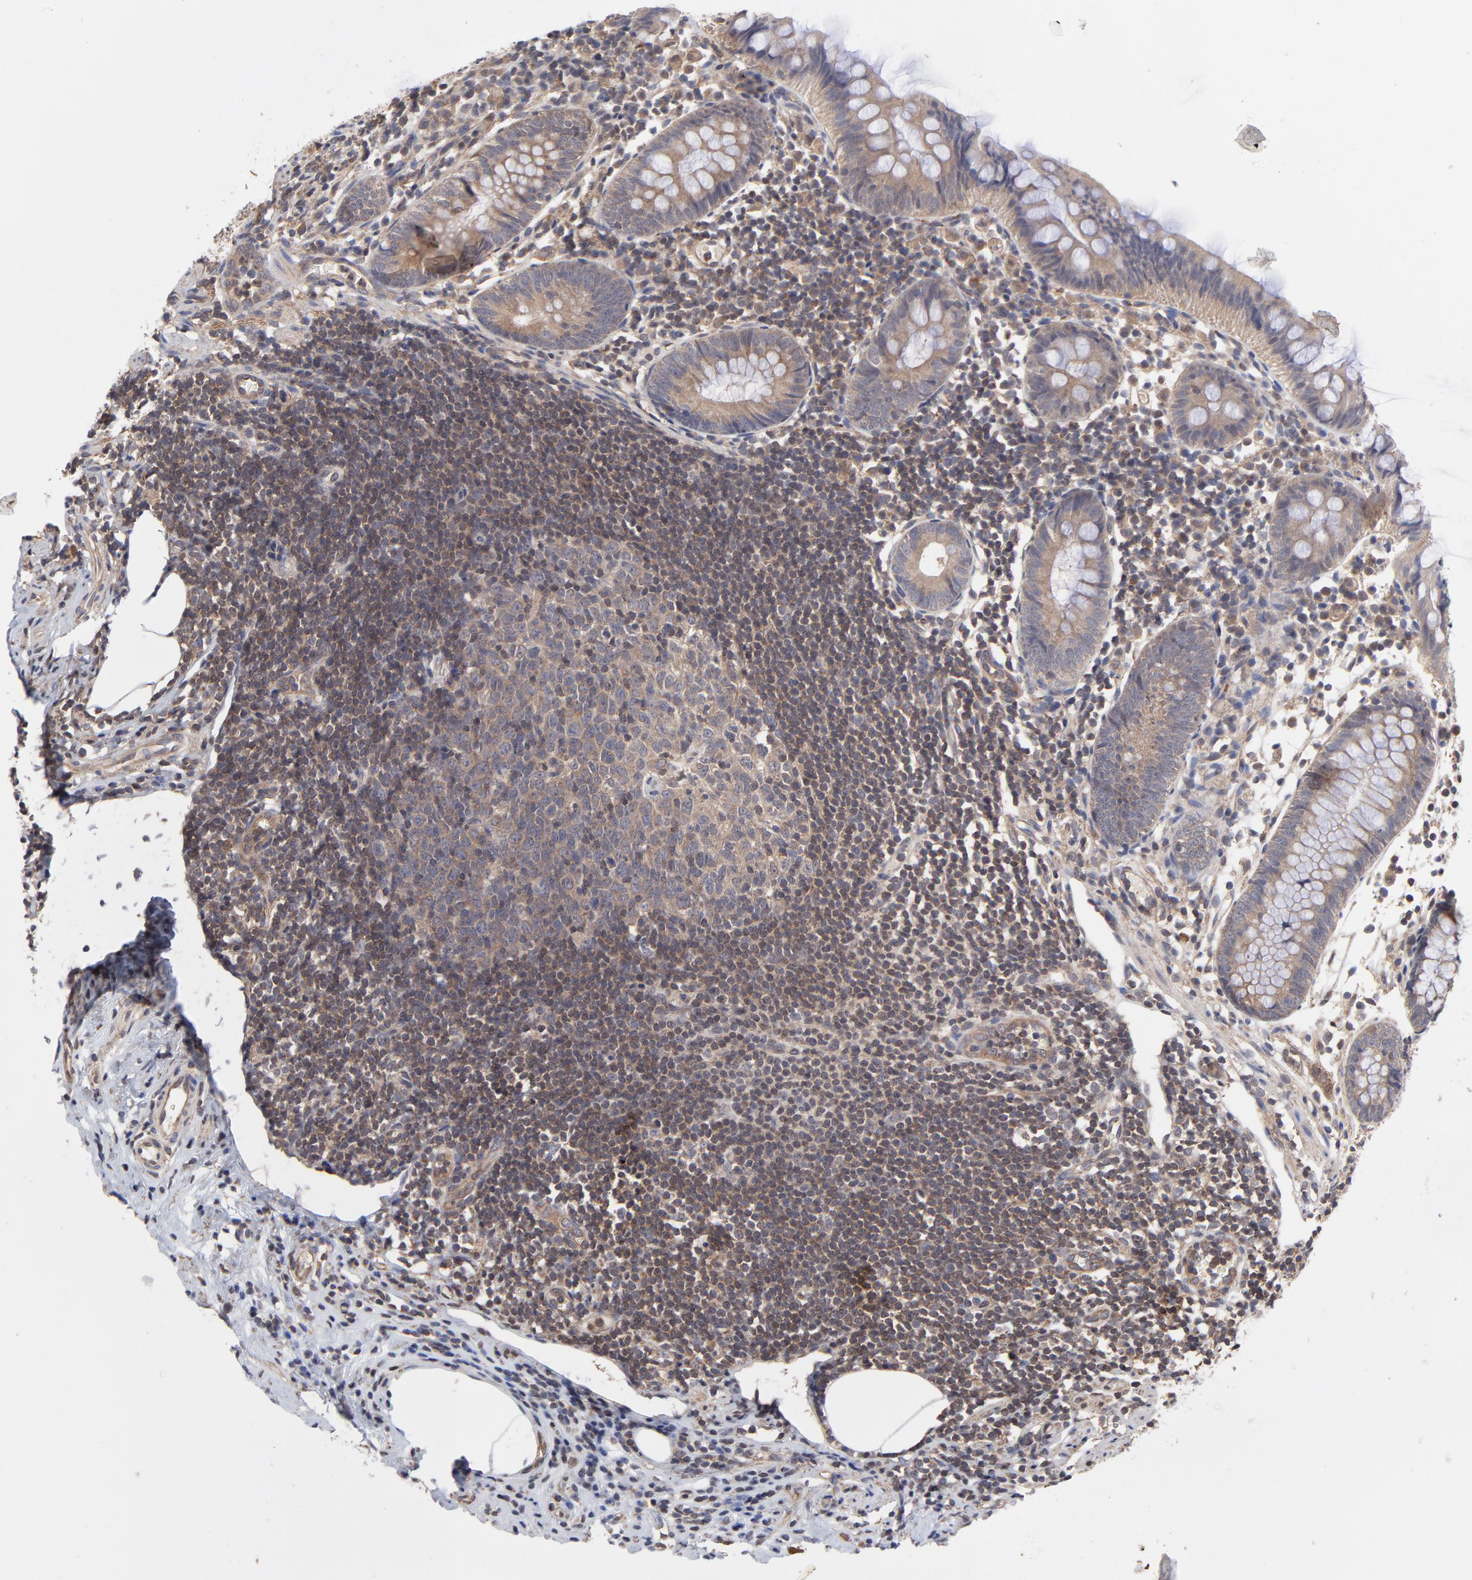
{"staining": {"intensity": "weak", "quantity": ">75%", "location": "cytoplasmic/membranous"}, "tissue": "appendix", "cell_type": "Glandular cells", "image_type": "normal", "snomed": [{"axis": "morphology", "description": "Normal tissue, NOS"}, {"axis": "topography", "description": "Appendix"}], "caption": "Immunohistochemical staining of benign human appendix reveals weak cytoplasmic/membranous protein expression in approximately >75% of glandular cells. (brown staining indicates protein expression, while blue staining denotes nuclei).", "gene": "PCMT1", "patient": {"sex": "male", "age": 38}}